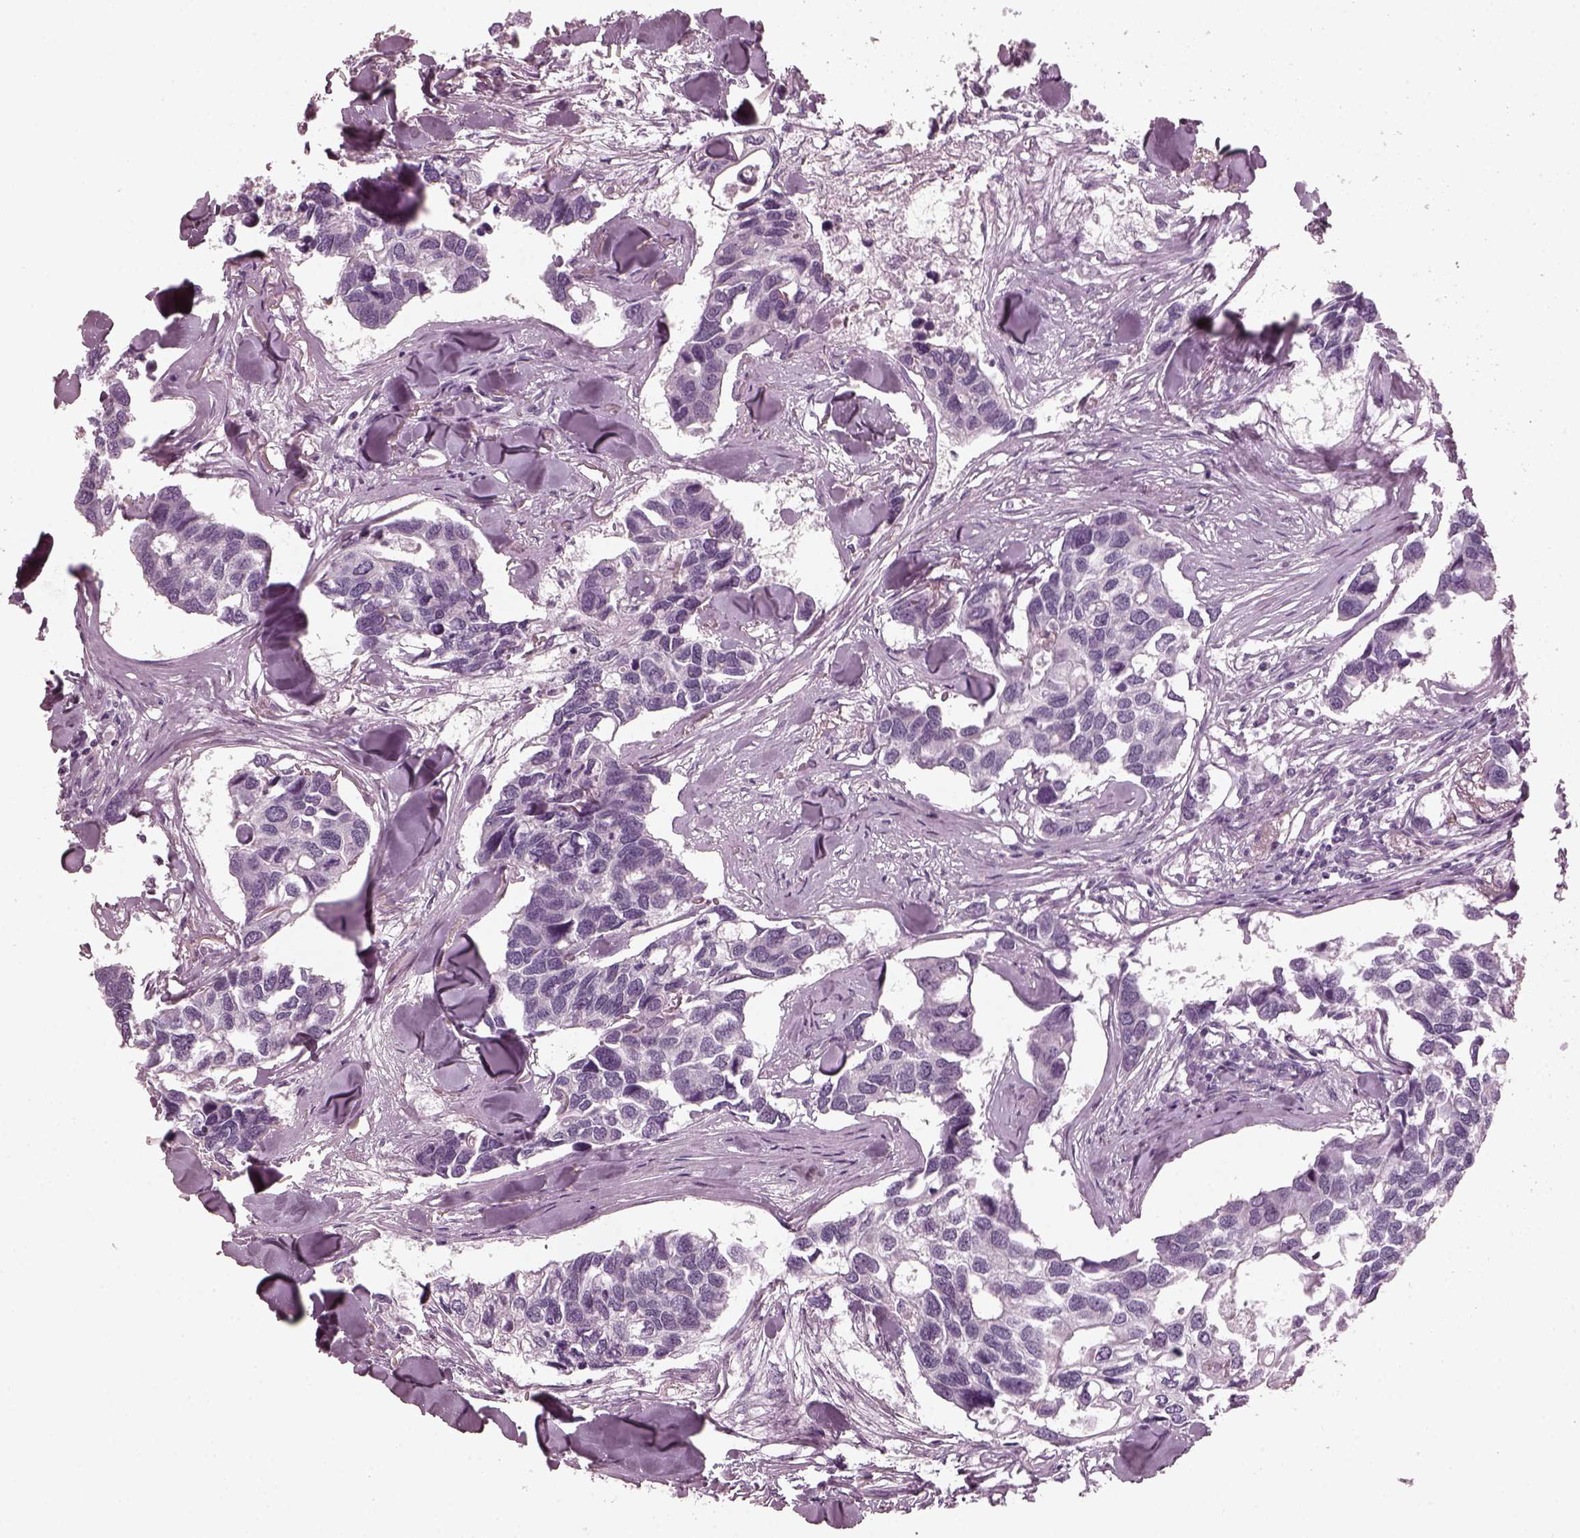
{"staining": {"intensity": "negative", "quantity": "none", "location": "none"}, "tissue": "breast cancer", "cell_type": "Tumor cells", "image_type": "cancer", "snomed": [{"axis": "morphology", "description": "Duct carcinoma"}, {"axis": "topography", "description": "Breast"}], "caption": "Tumor cells show no significant positivity in breast cancer (infiltrating ductal carcinoma).", "gene": "RCVRN", "patient": {"sex": "female", "age": 83}}